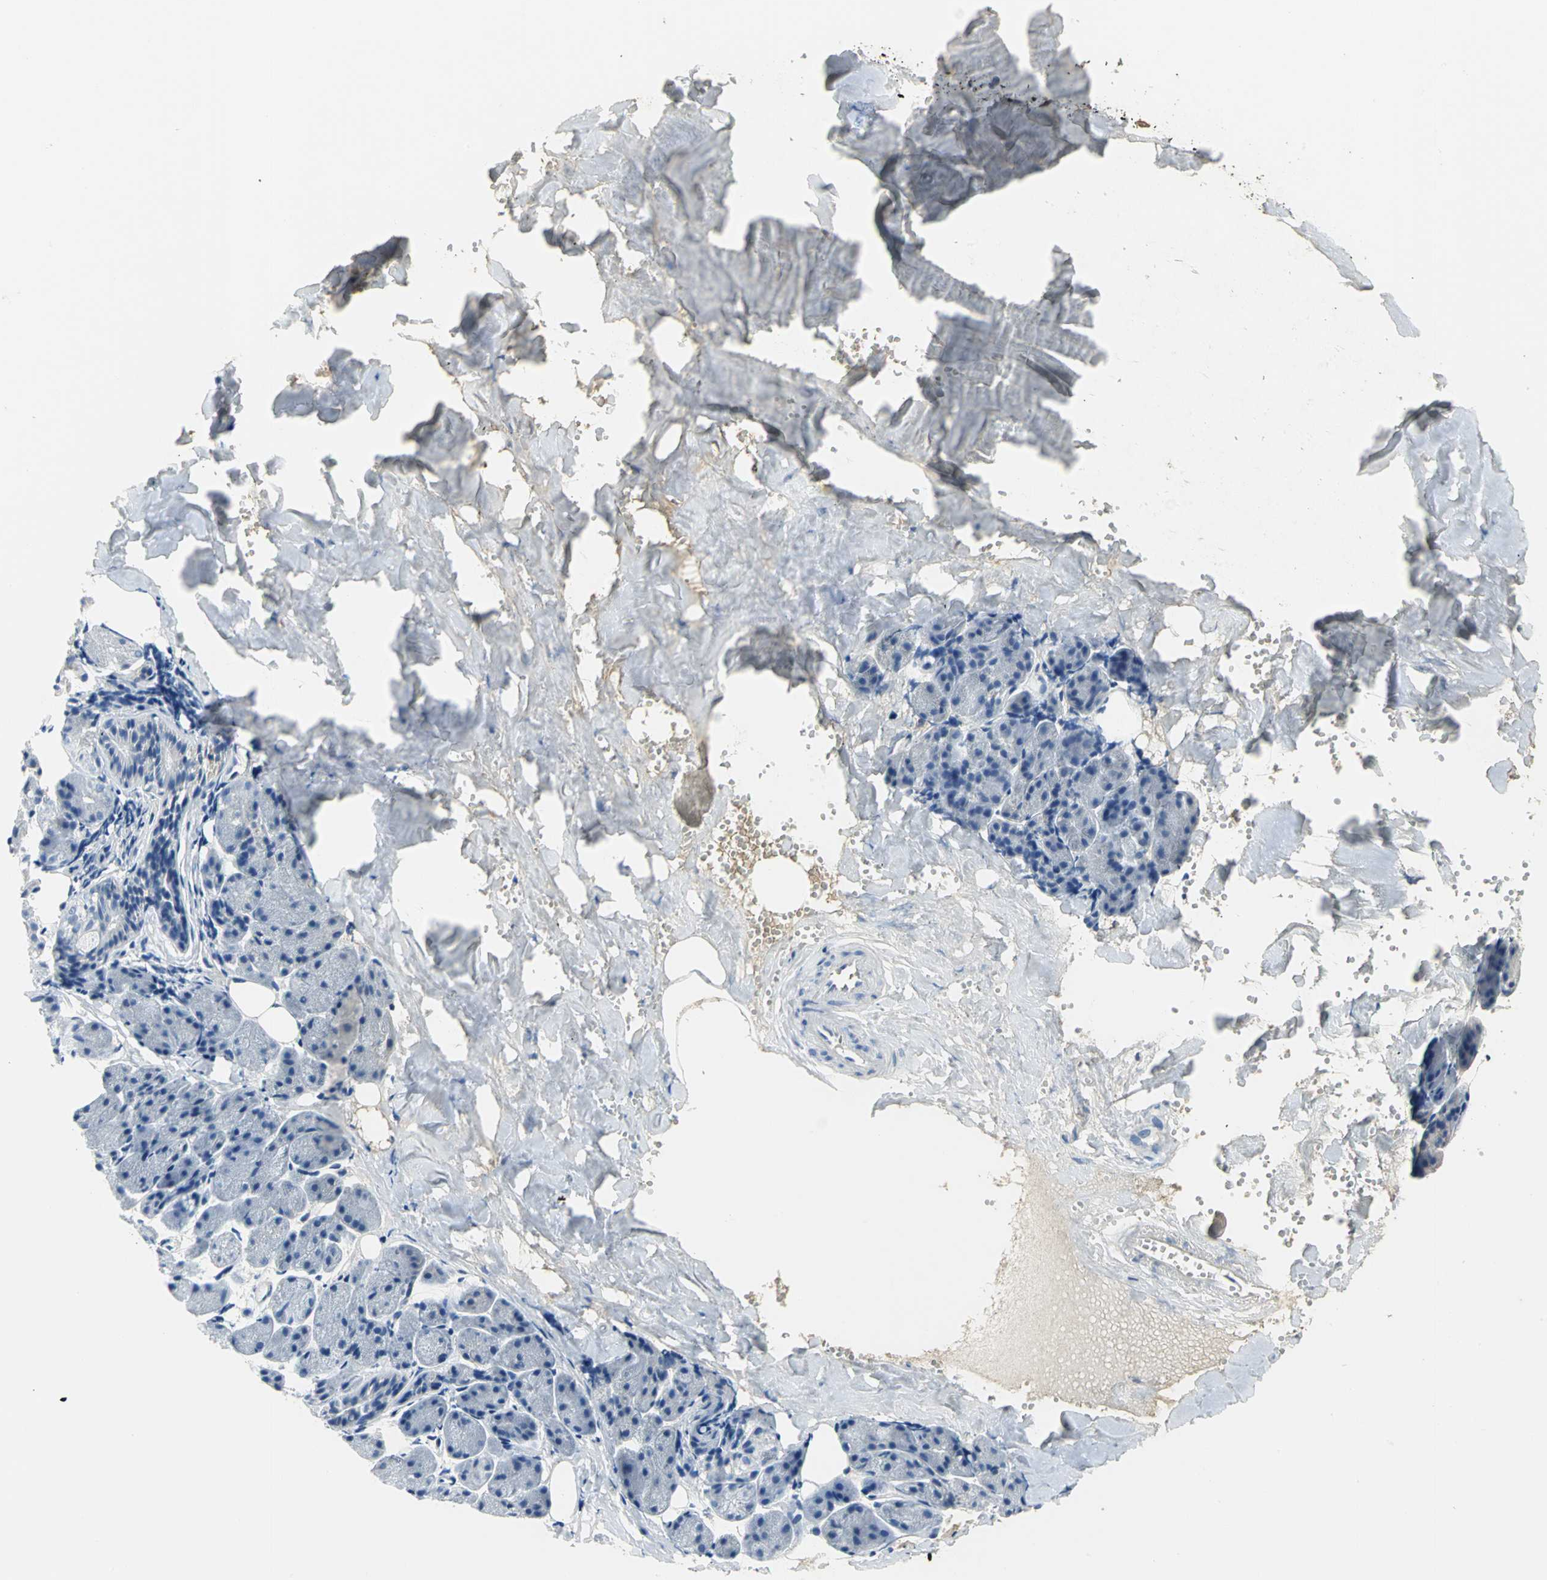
{"staining": {"intensity": "negative", "quantity": "none", "location": "none"}, "tissue": "salivary gland", "cell_type": "Glandular cells", "image_type": "normal", "snomed": [{"axis": "morphology", "description": "Normal tissue, NOS"}, {"axis": "morphology", "description": "Adenoma, NOS"}, {"axis": "topography", "description": "Salivary gland"}], "caption": "Immunohistochemical staining of normal human salivary gland exhibits no significant expression in glandular cells.", "gene": "GYG2", "patient": {"sex": "female", "age": 32}}